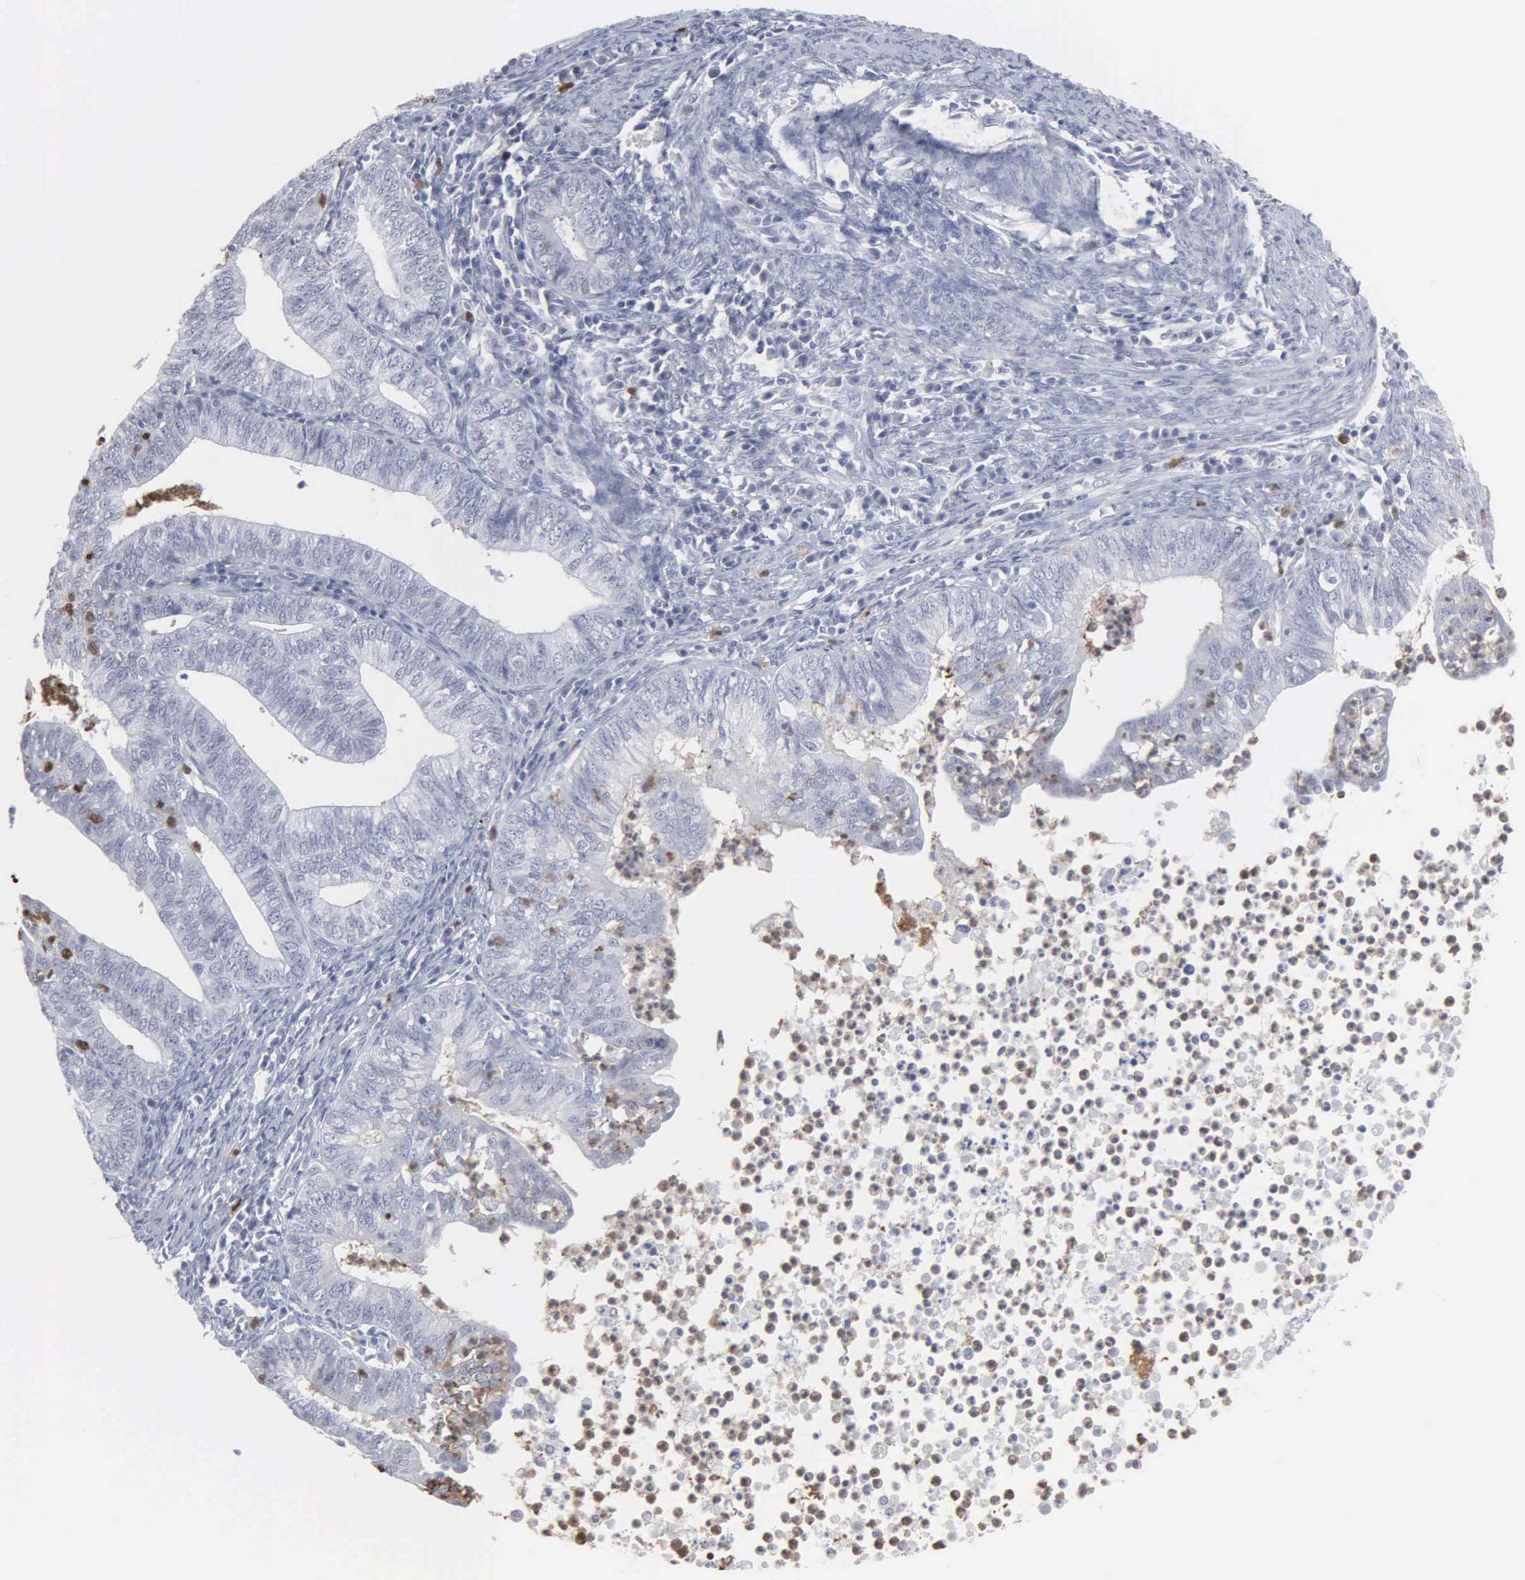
{"staining": {"intensity": "negative", "quantity": "none", "location": "none"}, "tissue": "endometrial cancer", "cell_type": "Tumor cells", "image_type": "cancer", "snomed": [{"axis": "morphology", "description": "Adenocarcinoma, NOS"}, {"axis": "topography", "description": "Endometrium"}], "caption": "Endometrial adenocarcinoma stained for a protein using IHC displays no staining tumor cells.", "gene": "SPIN3", "patient": {"sex": "female", "age": 66}}